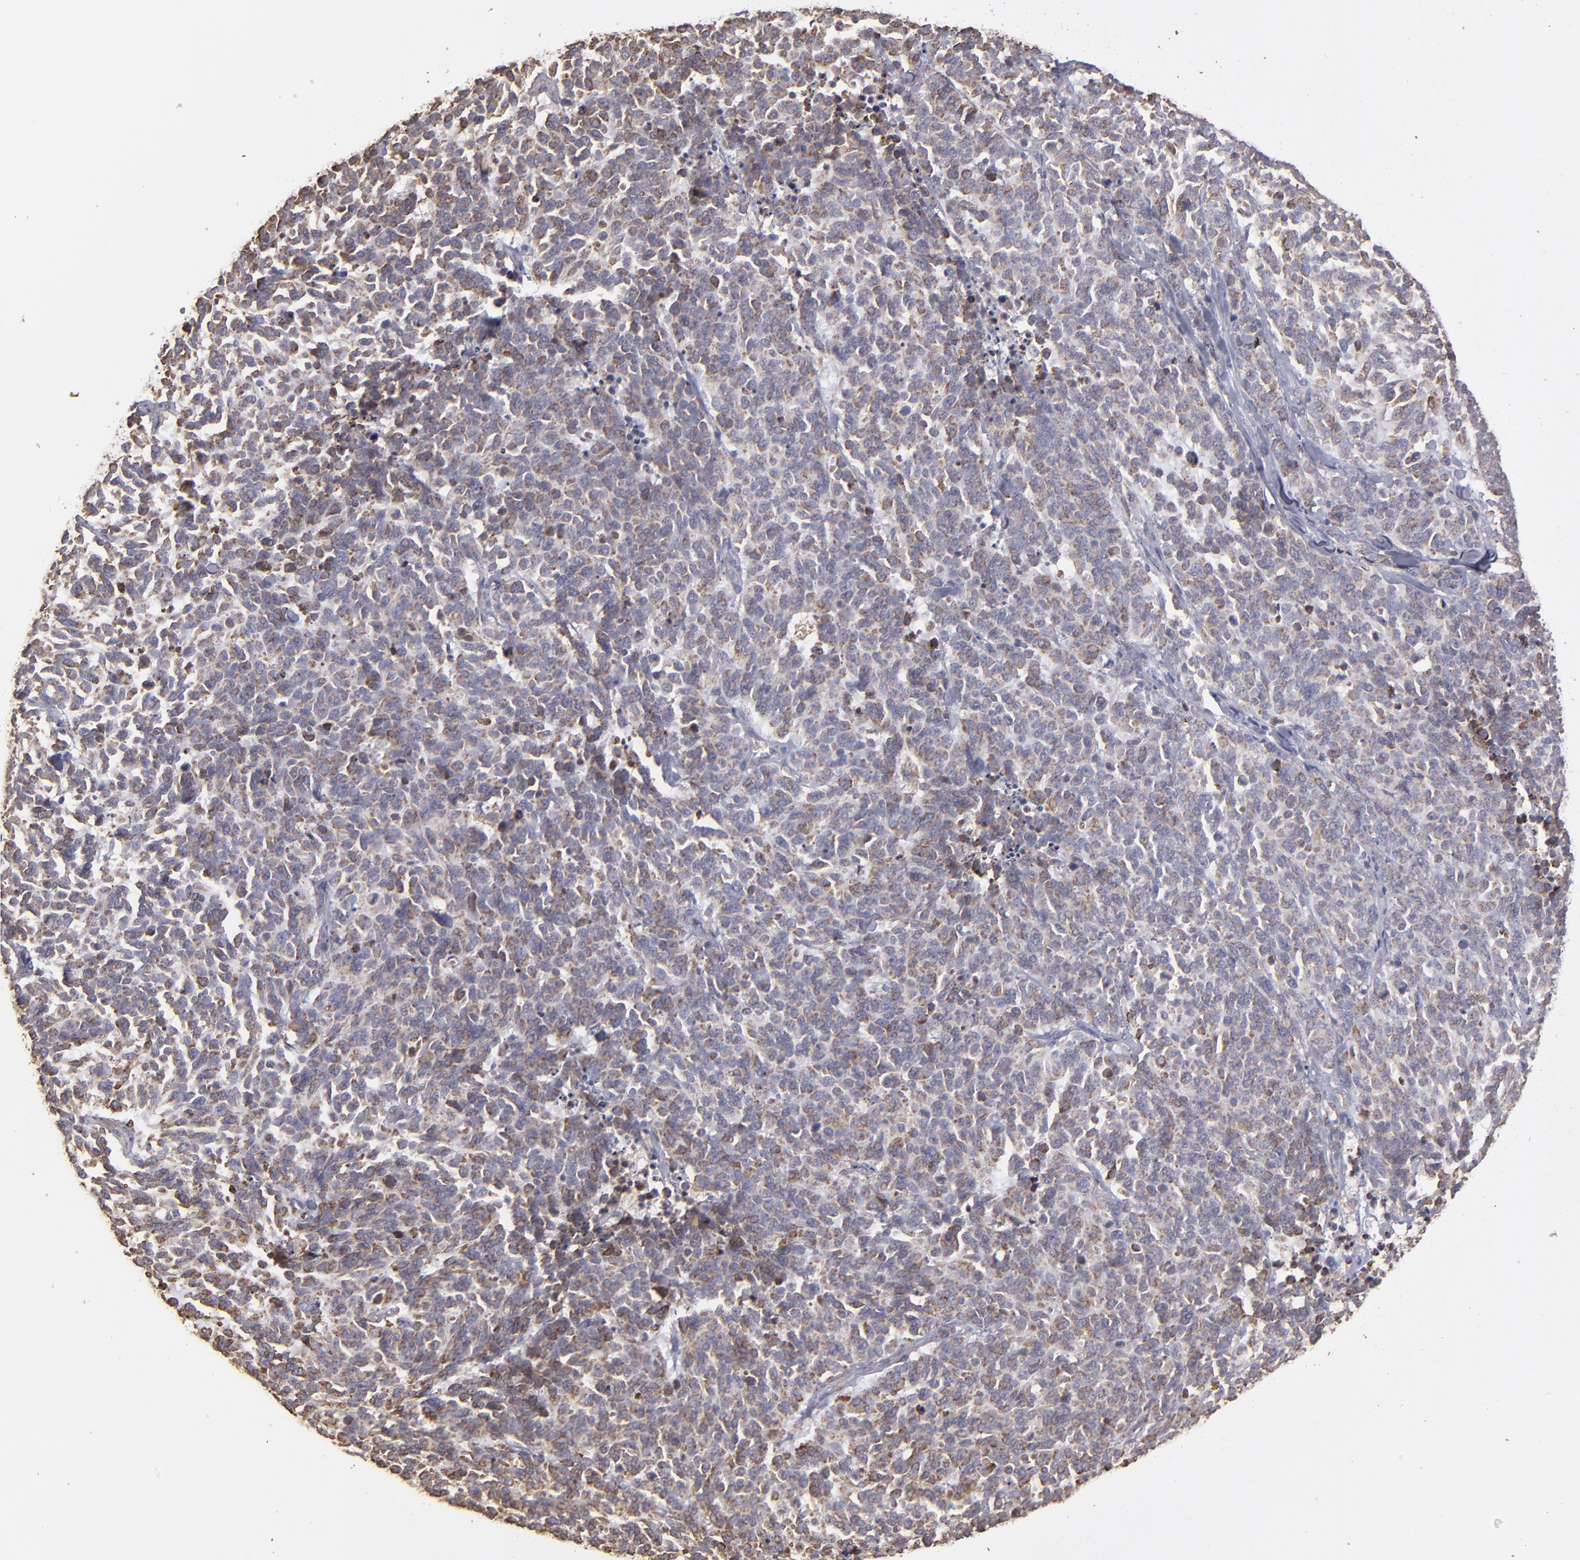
{"staining": {"intensity": "moderate", "quantity": "25%-75%", "location": "cytoplasmic/membranous"}, "tissue": "lung cancer", "cell_type": "Tumor cells", "image_type": "cancer", "snomed": [{"axis": "morphology", "description": "Neoplasm, malignant, NOS"}, {"axis": "topography", "description": "Lung"}], "caption": "Tumor cells show moderate cytoplasmic/membranous positivity in approximately 25%-75% of cells in malignant neoplasm (lung).", "gene": "CALR", "patient": {"sex": "female", "age": 58}}